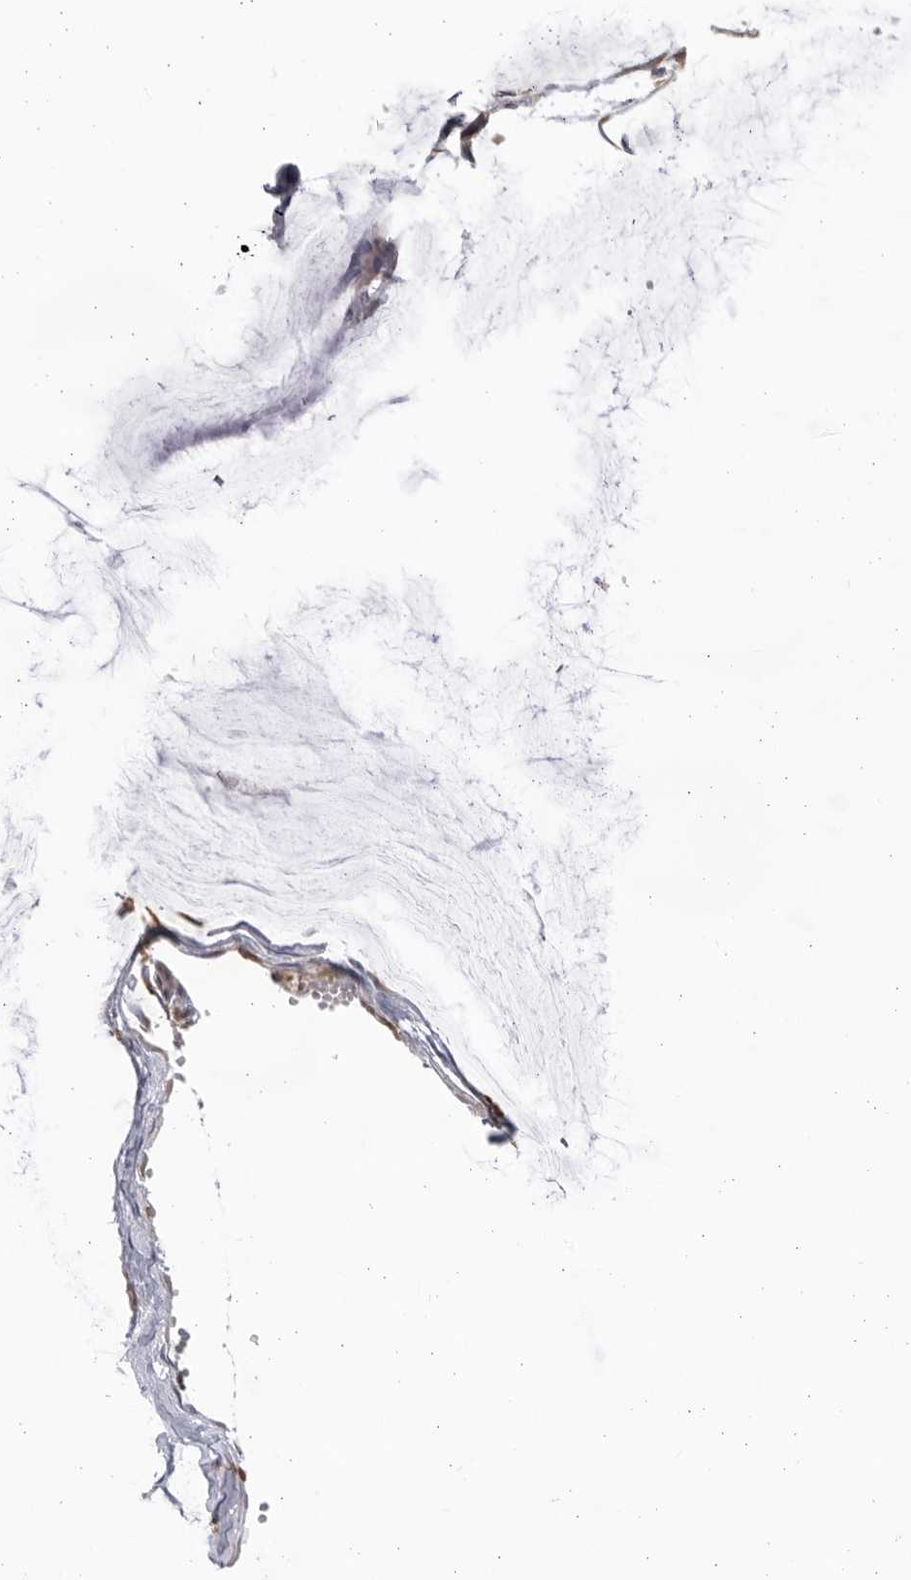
{"staining": {"intensity": "negative", "quantity": "none", "location": "none"}, "tissue": "ovarian cancer", "cell_type": "Tumor cells", "image_type": "cancer", "snomed": [{"axis": "morphology", "description": "Cystadenocarcinoma, mucinous, NOS"}, {"axis": "topography", "description": "Ovary"}], "caption": "The histopathology image demonstrates no staining of tumor cells in ovarian cancer (mucinous cystadenocarcinoma).", "gene": "BMP2K", "patient": {"sex": "female", "age": 39}}